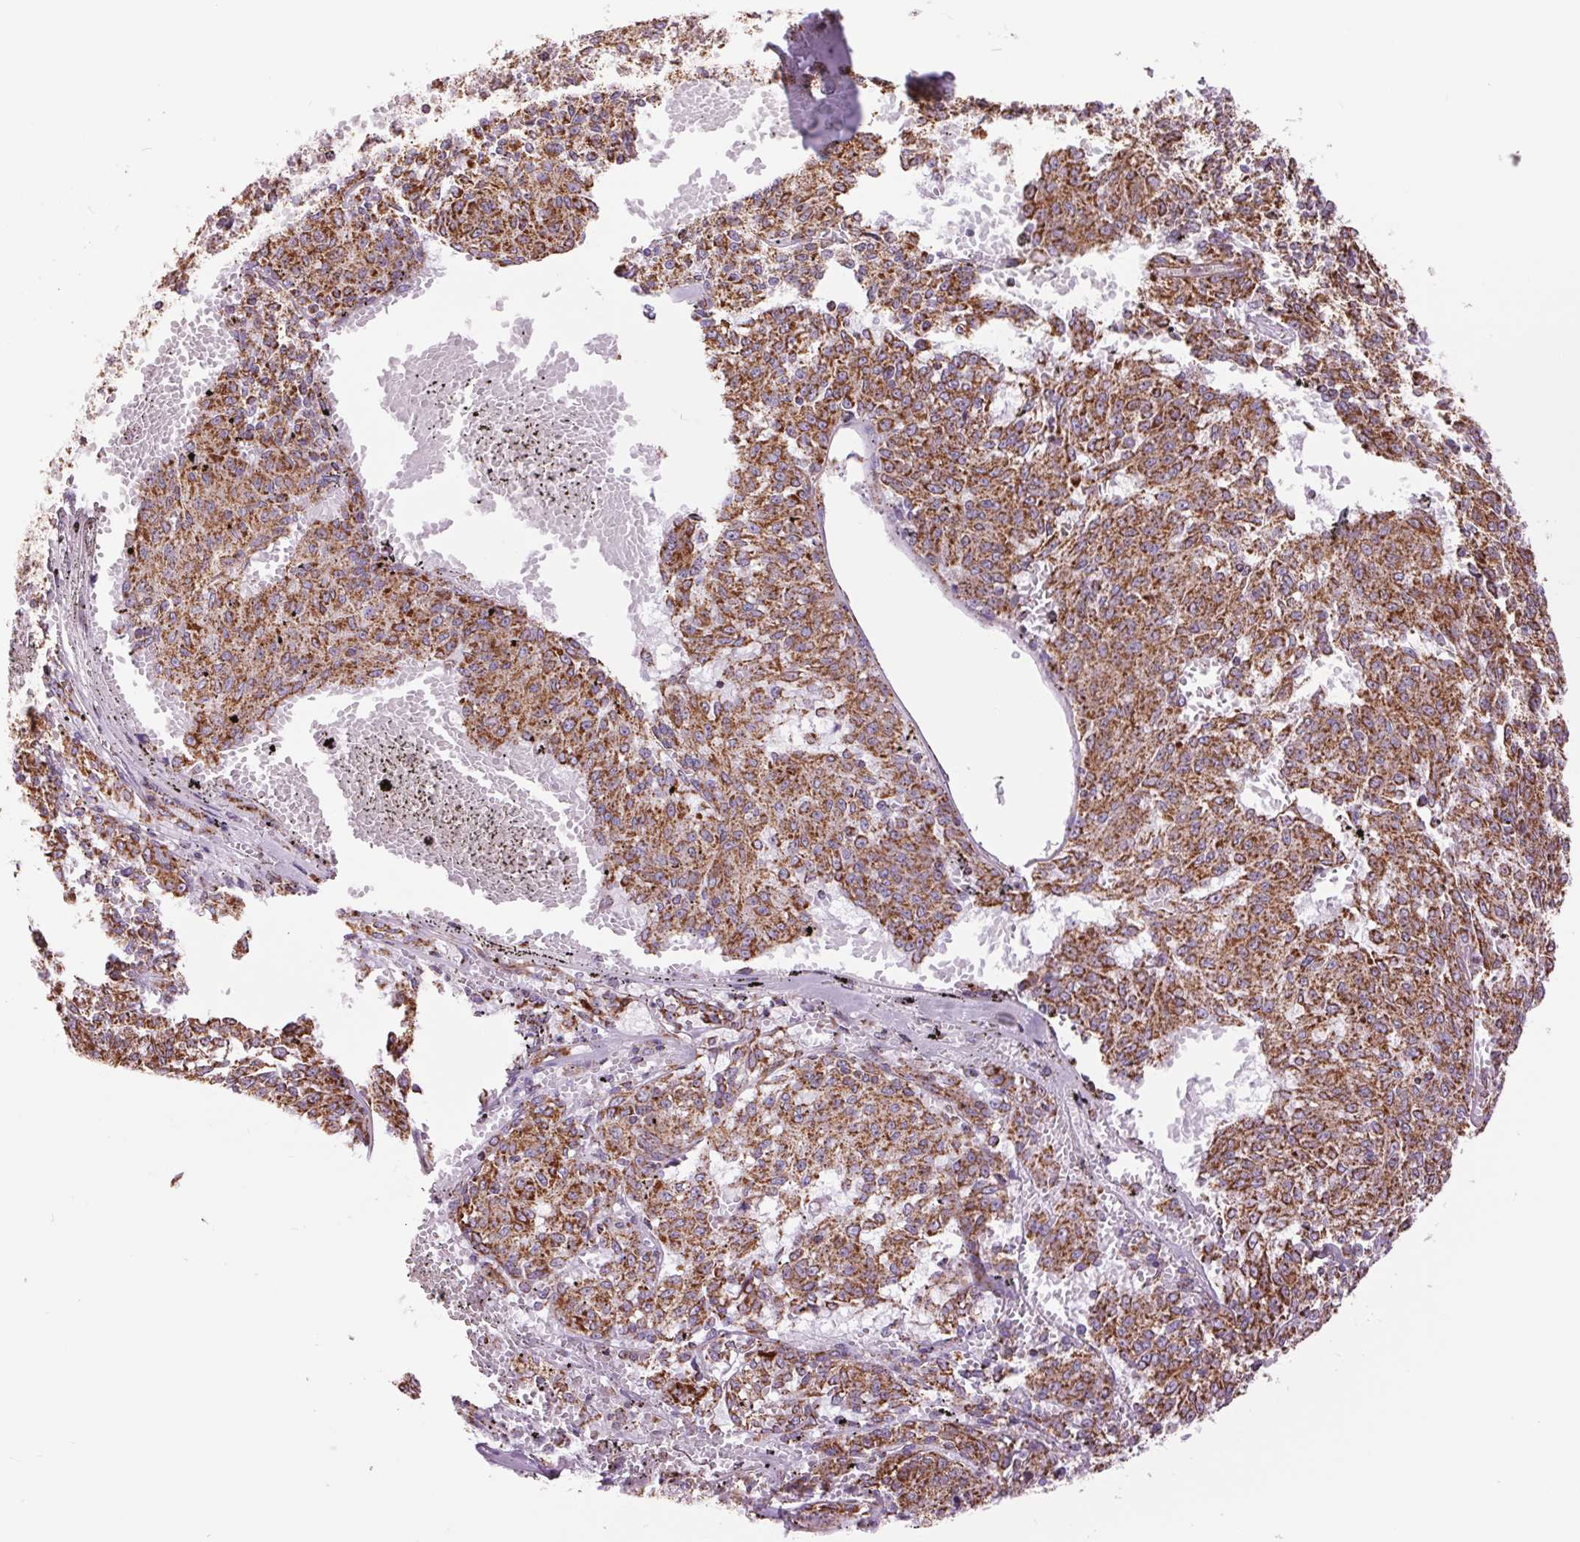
{"staining": {"intensity": "strong", "quantity": ">75%", "location": "cytoplasmic/membranous"}, "tissue": "melanoma", "cell_type": "Tumor cells", "image_type": "cancer", "snomed": [{"axis": "morphology", "description": "Malignant melanoma, NOS"}, {"axis": "topography", "description": "Skin"}], "caption": "Immunohistochemistry photomicrograph of melanoma stained for a protein (brown), which demonstrates high levels of strong cytoplasmic/membranous positivity in about >75% of tumor cells.", "gene": "ATP5PB", "patient": {"sex": "female", "age": 72}}